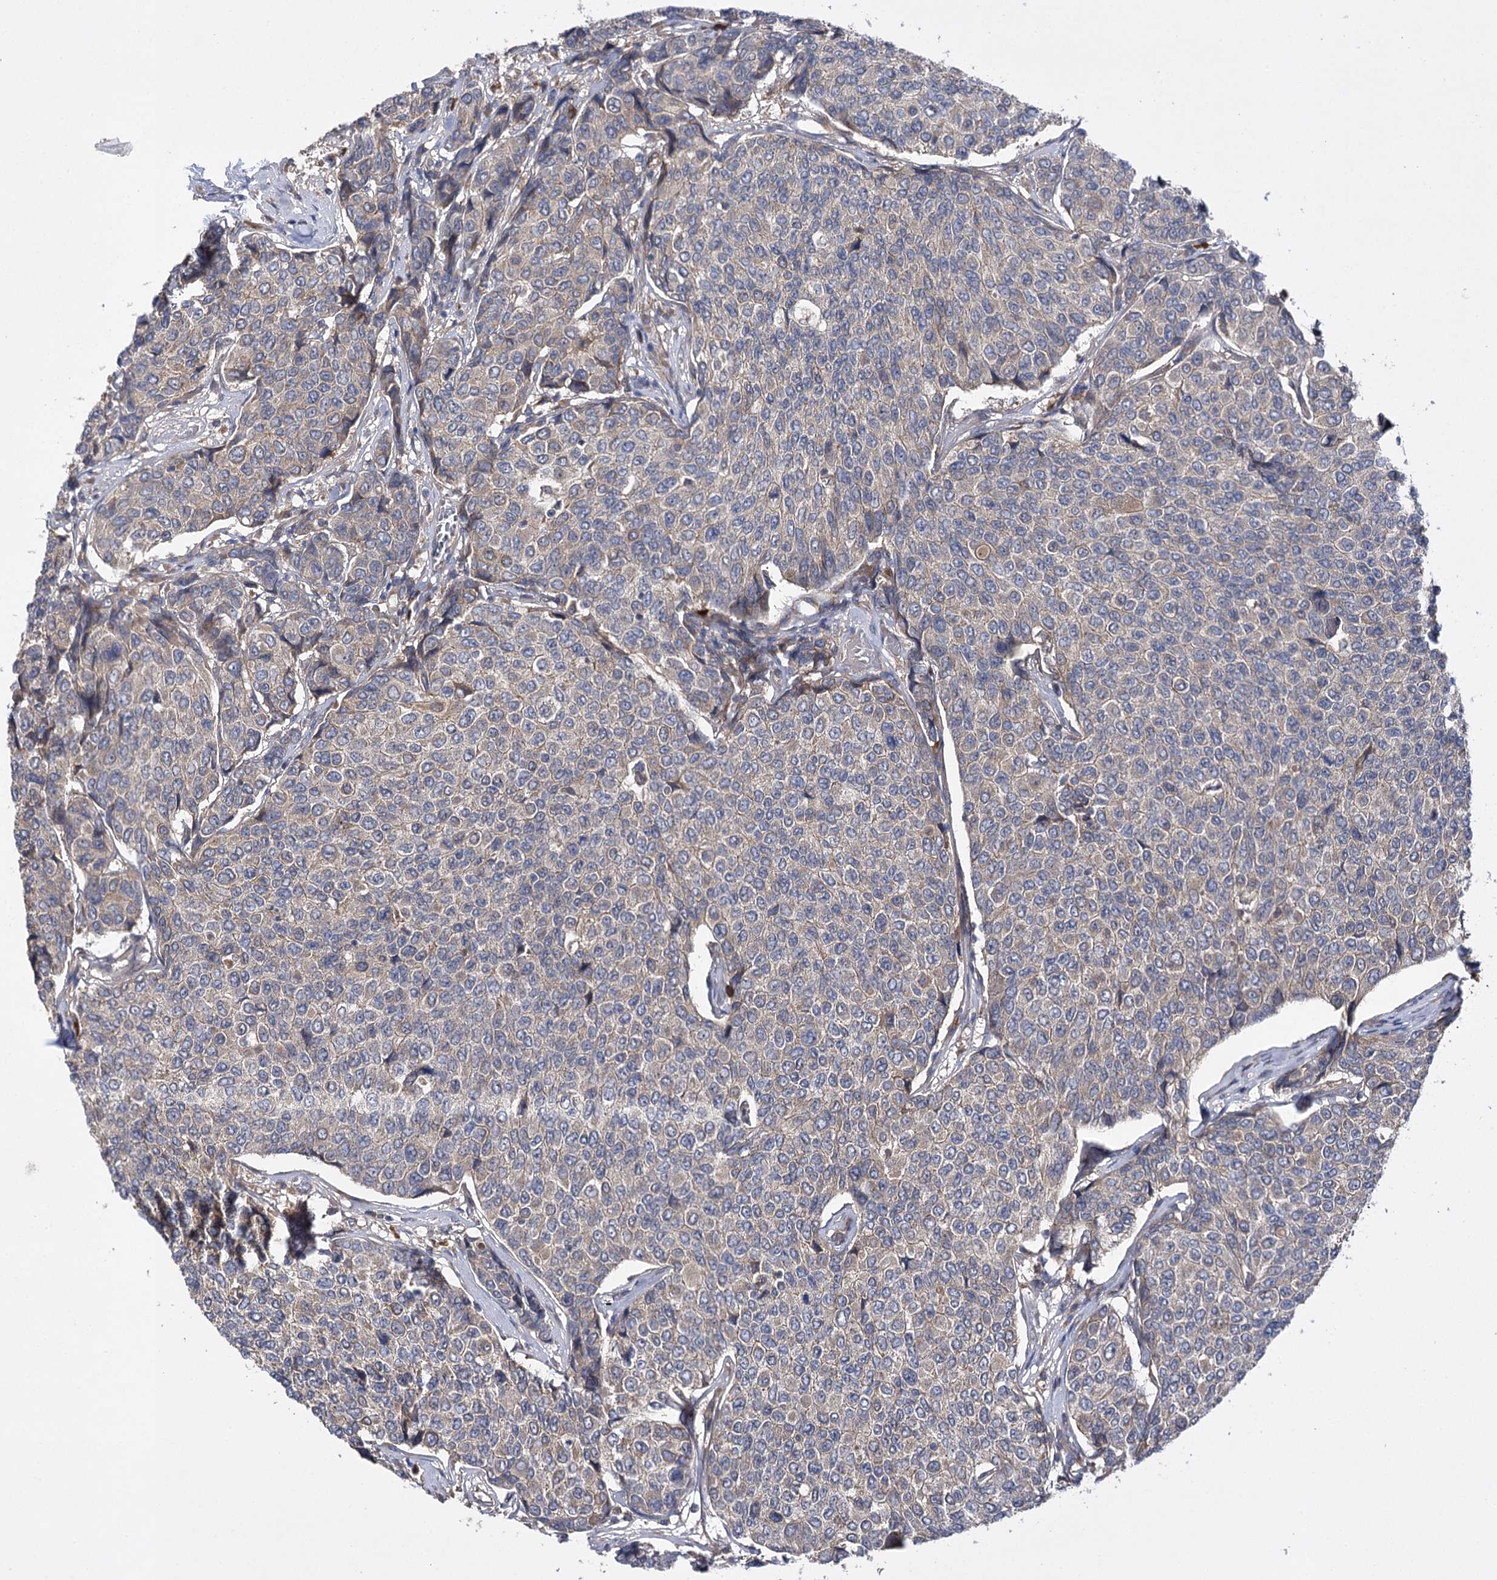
{"staining": {"intensity": "weak", "quantity": "<25%", "location": "cytoplasmic/membranous"}, "tissue": "breast cancer", "cell_type": "Tumor cells", "image_type": "cancer", "snomed": [{"axis": "morphology", "description": "Duct carcinoma"}, {"axis": "topography", "description": "Breast"}], "caption": "The immunohistochemistry (IHC) photomicrograph has no significant positivity in tumor cells of breast cancer (infiltrating ductal carcinoma) tissue.", "gene": "BCR", "patient": {"sex": "female", "age": 55}}